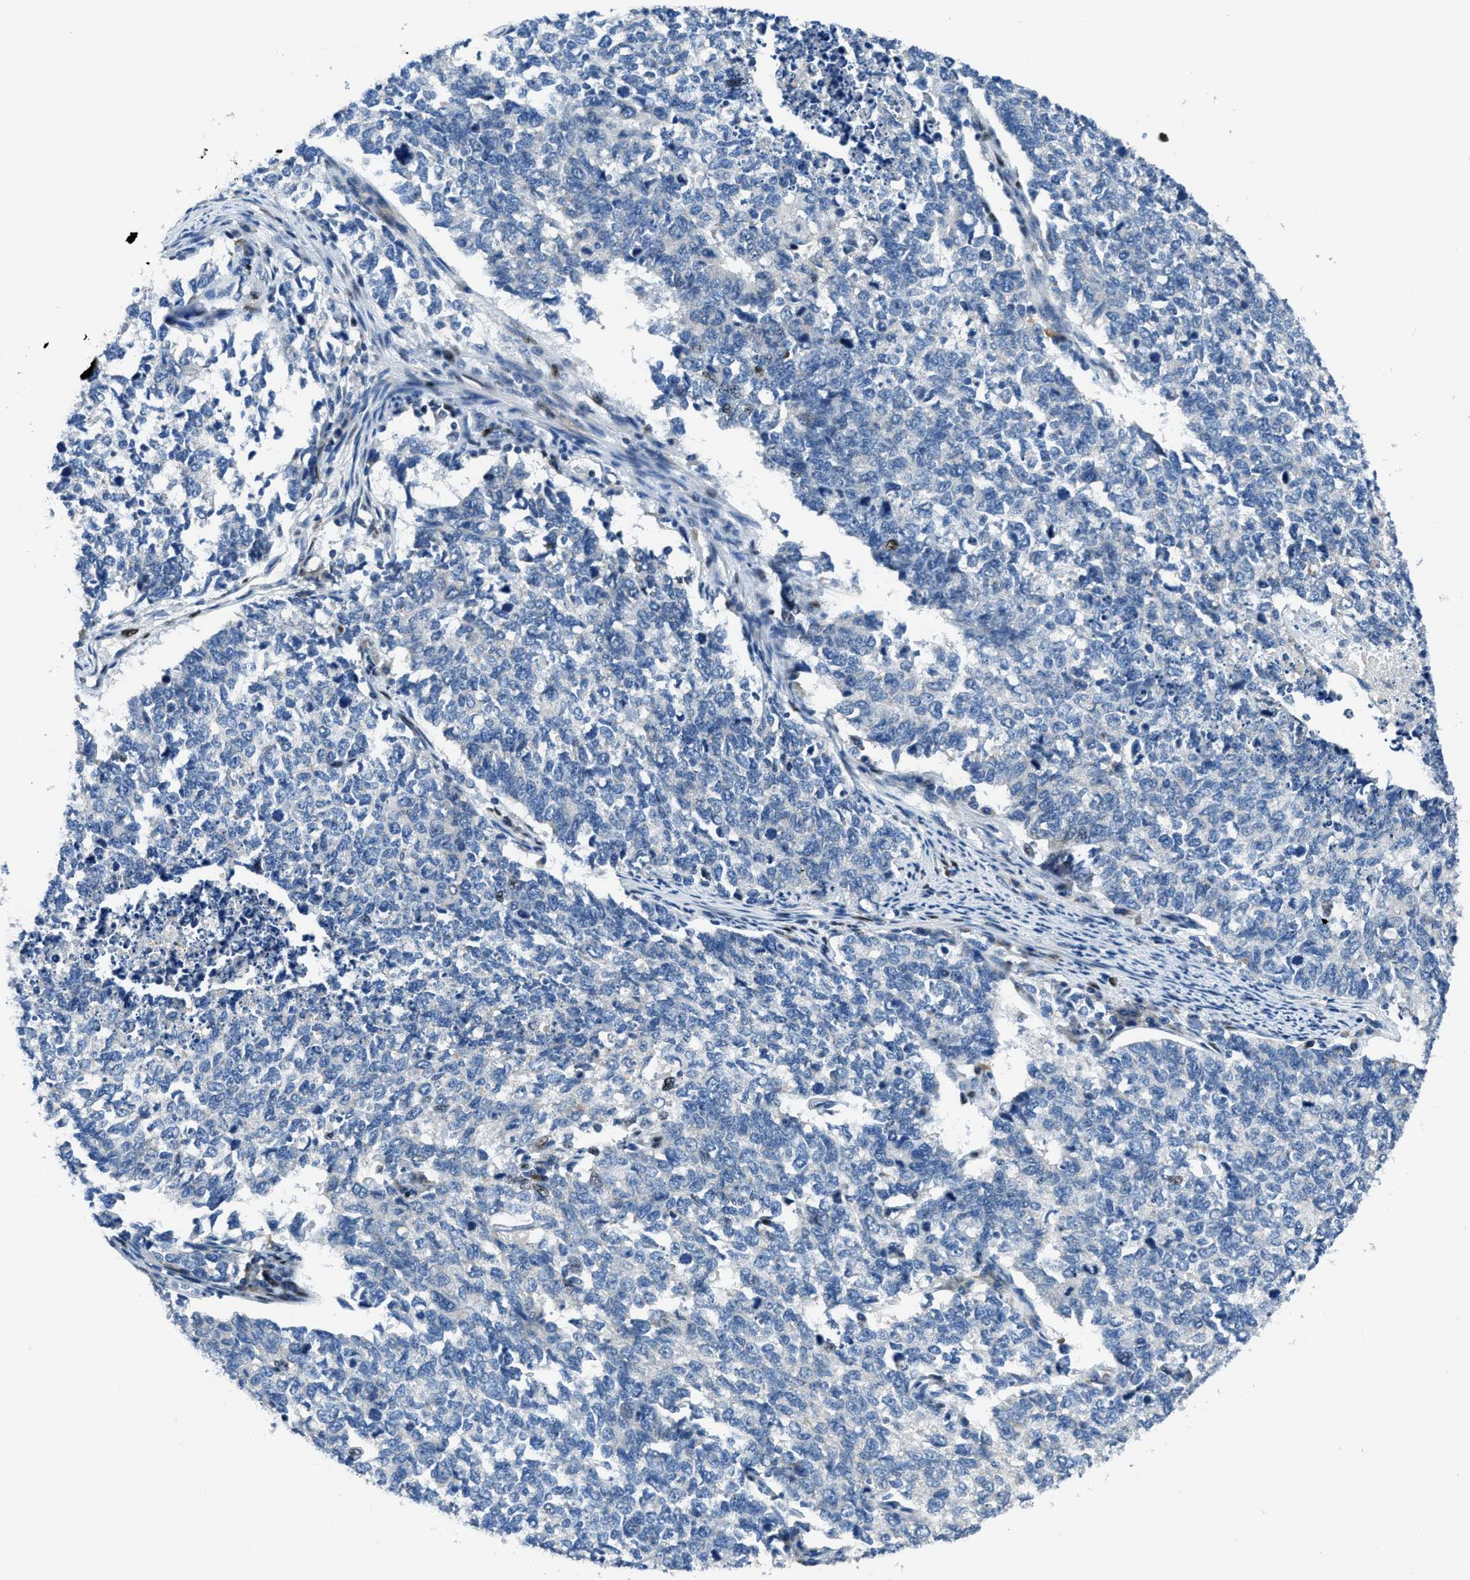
{"staining": {"intensity": "negative", "quantity": "none", "location": "none"}, "tissue": "cervical cancer", "cell_type": "Tumor cells", "image_type": "cancer", "snomed": [{"axis": "morphology", "description": "Squamous cell carcinoma, NOS"}, {"axis": "topography", "description": "Cervix"}], "caption": "Histopathology image shows no significant protein positivity in tumor cells of cervical squamous cell carcinoma.", "gene": "EGR1", "patient": {"sex": "female", "age": 63}}